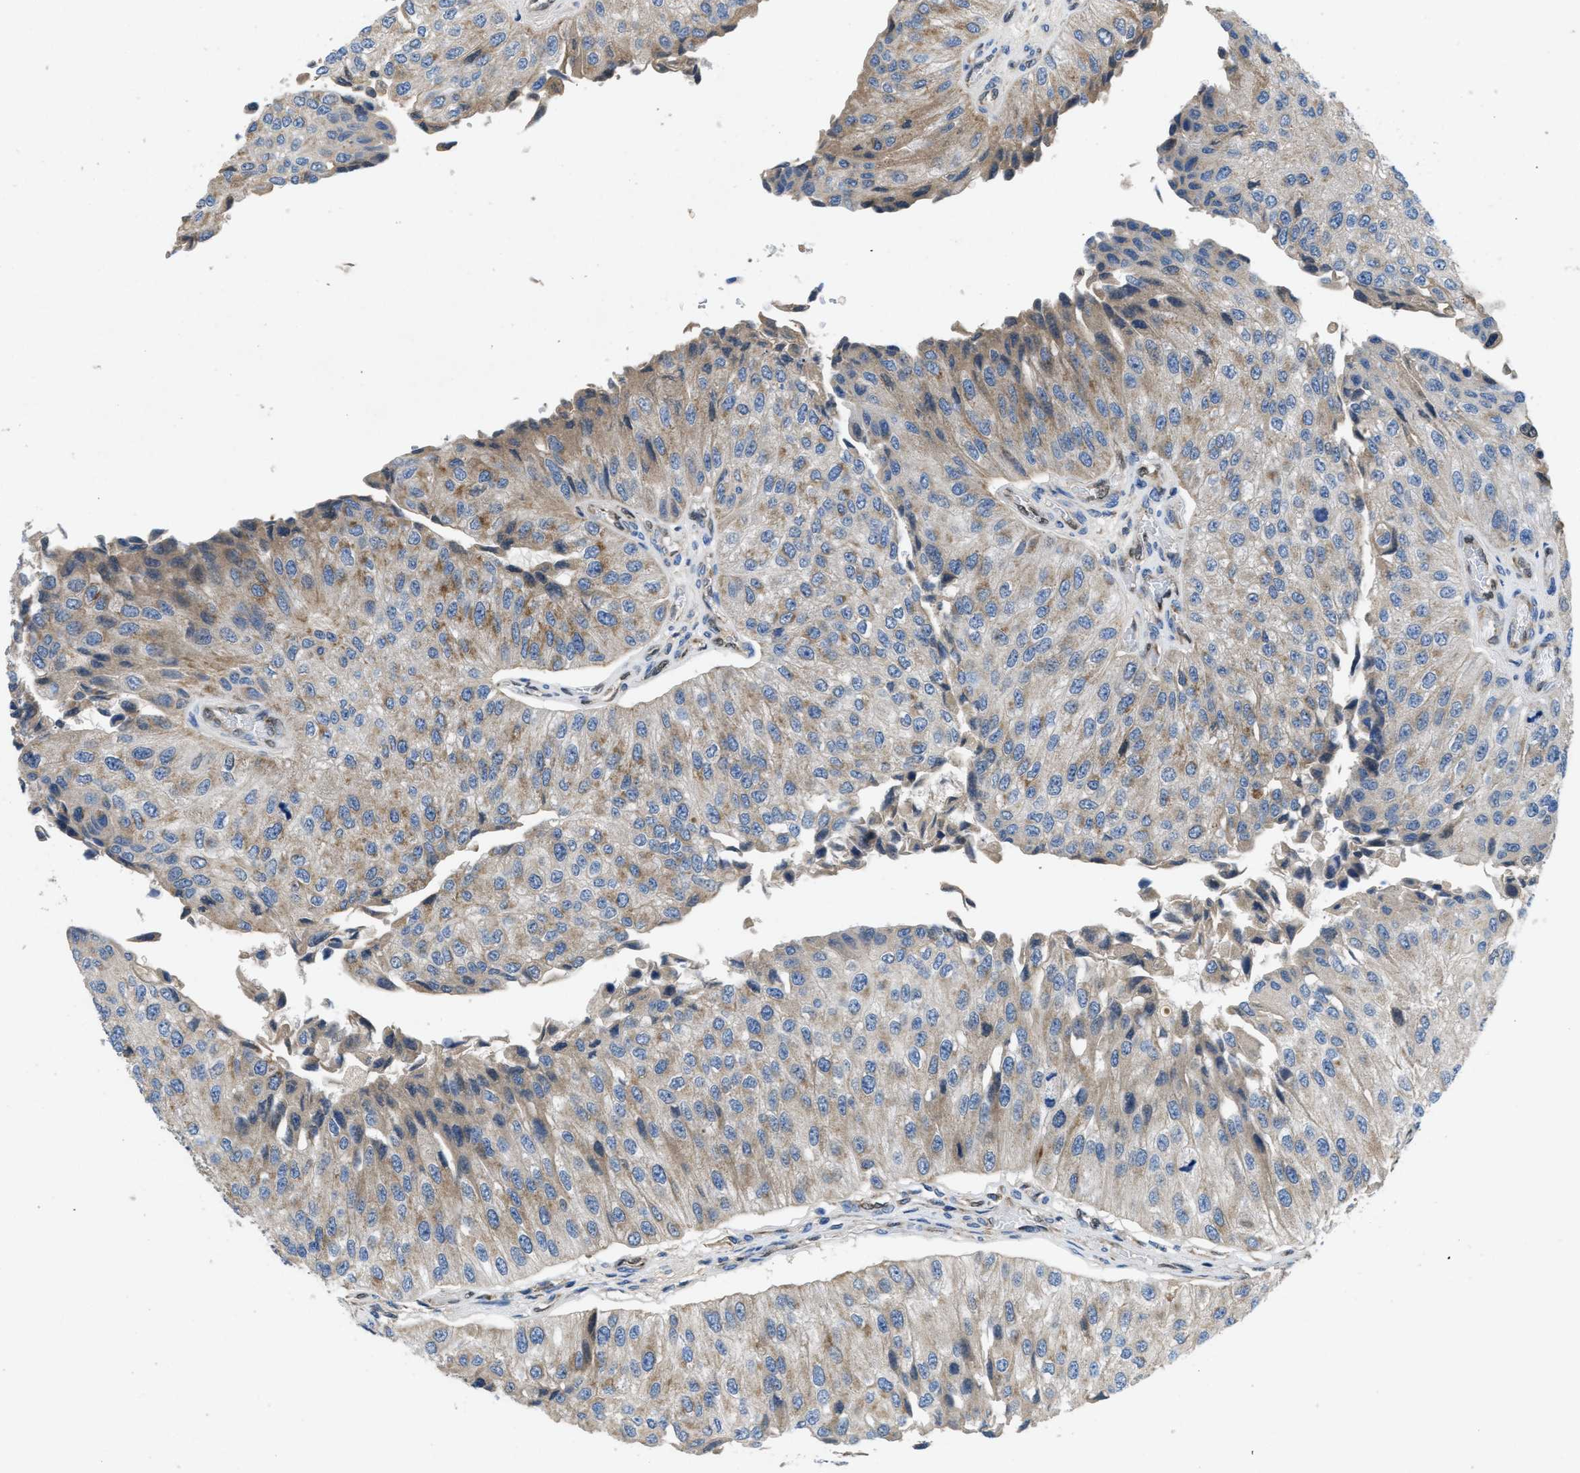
{"staining": {"intensity": "moderate", "quantity": "<25%", "location": "cytoplasmic/membranous"}, "tissue": "urothelial cancer", "cell_type": "Tumor cells", "image_type": "cancer", "snomed": [{"axis": "morphology", "description": "Urothelial carcinoma, High grade"}, {"axis": "topography", "description": "Kidney"}, {"axis": "topography", "description": "Urinary bladder"}], "caption": "Urothelial cancer stained for a protein reveals moderate cytoplasmic/membranous positivity in tumor cells.", "gene": "PNKD", "patient": {"sex": "male", "age": 77}}